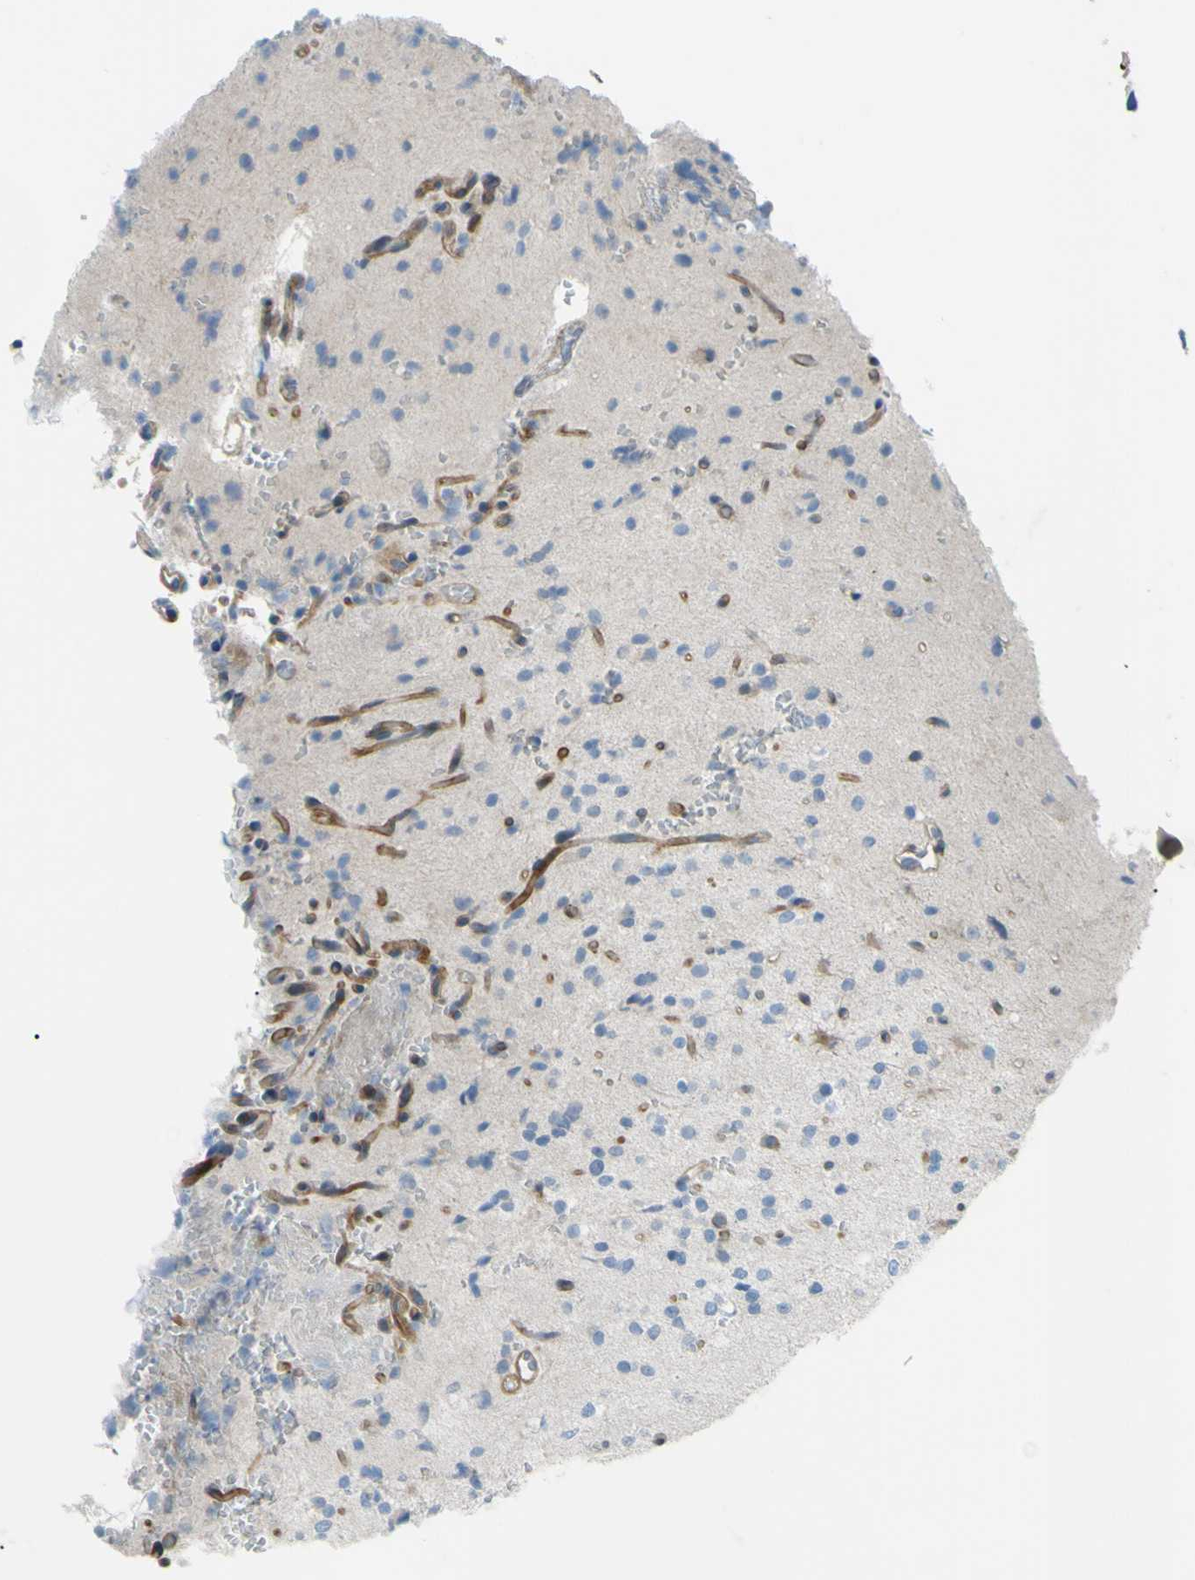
{"staining": {"intensity": "negative", "quantity": "none", "location": "none"}, "tissue": "glioma", "cell_type": "Tumor cells", "image_type": "cancer", "snomed": [{"axis": "morphology", "description": "Glioma, malignant, High grade"}, {"axis": "topography", "description": "Brain"}], "caption": "This is an immunohistochemistry histopathology image of human malignant glioma (high-grade). There is no staining in tumor cells.", "gene": "PAK2", "patient": {"sex": "male", "age": 47}}